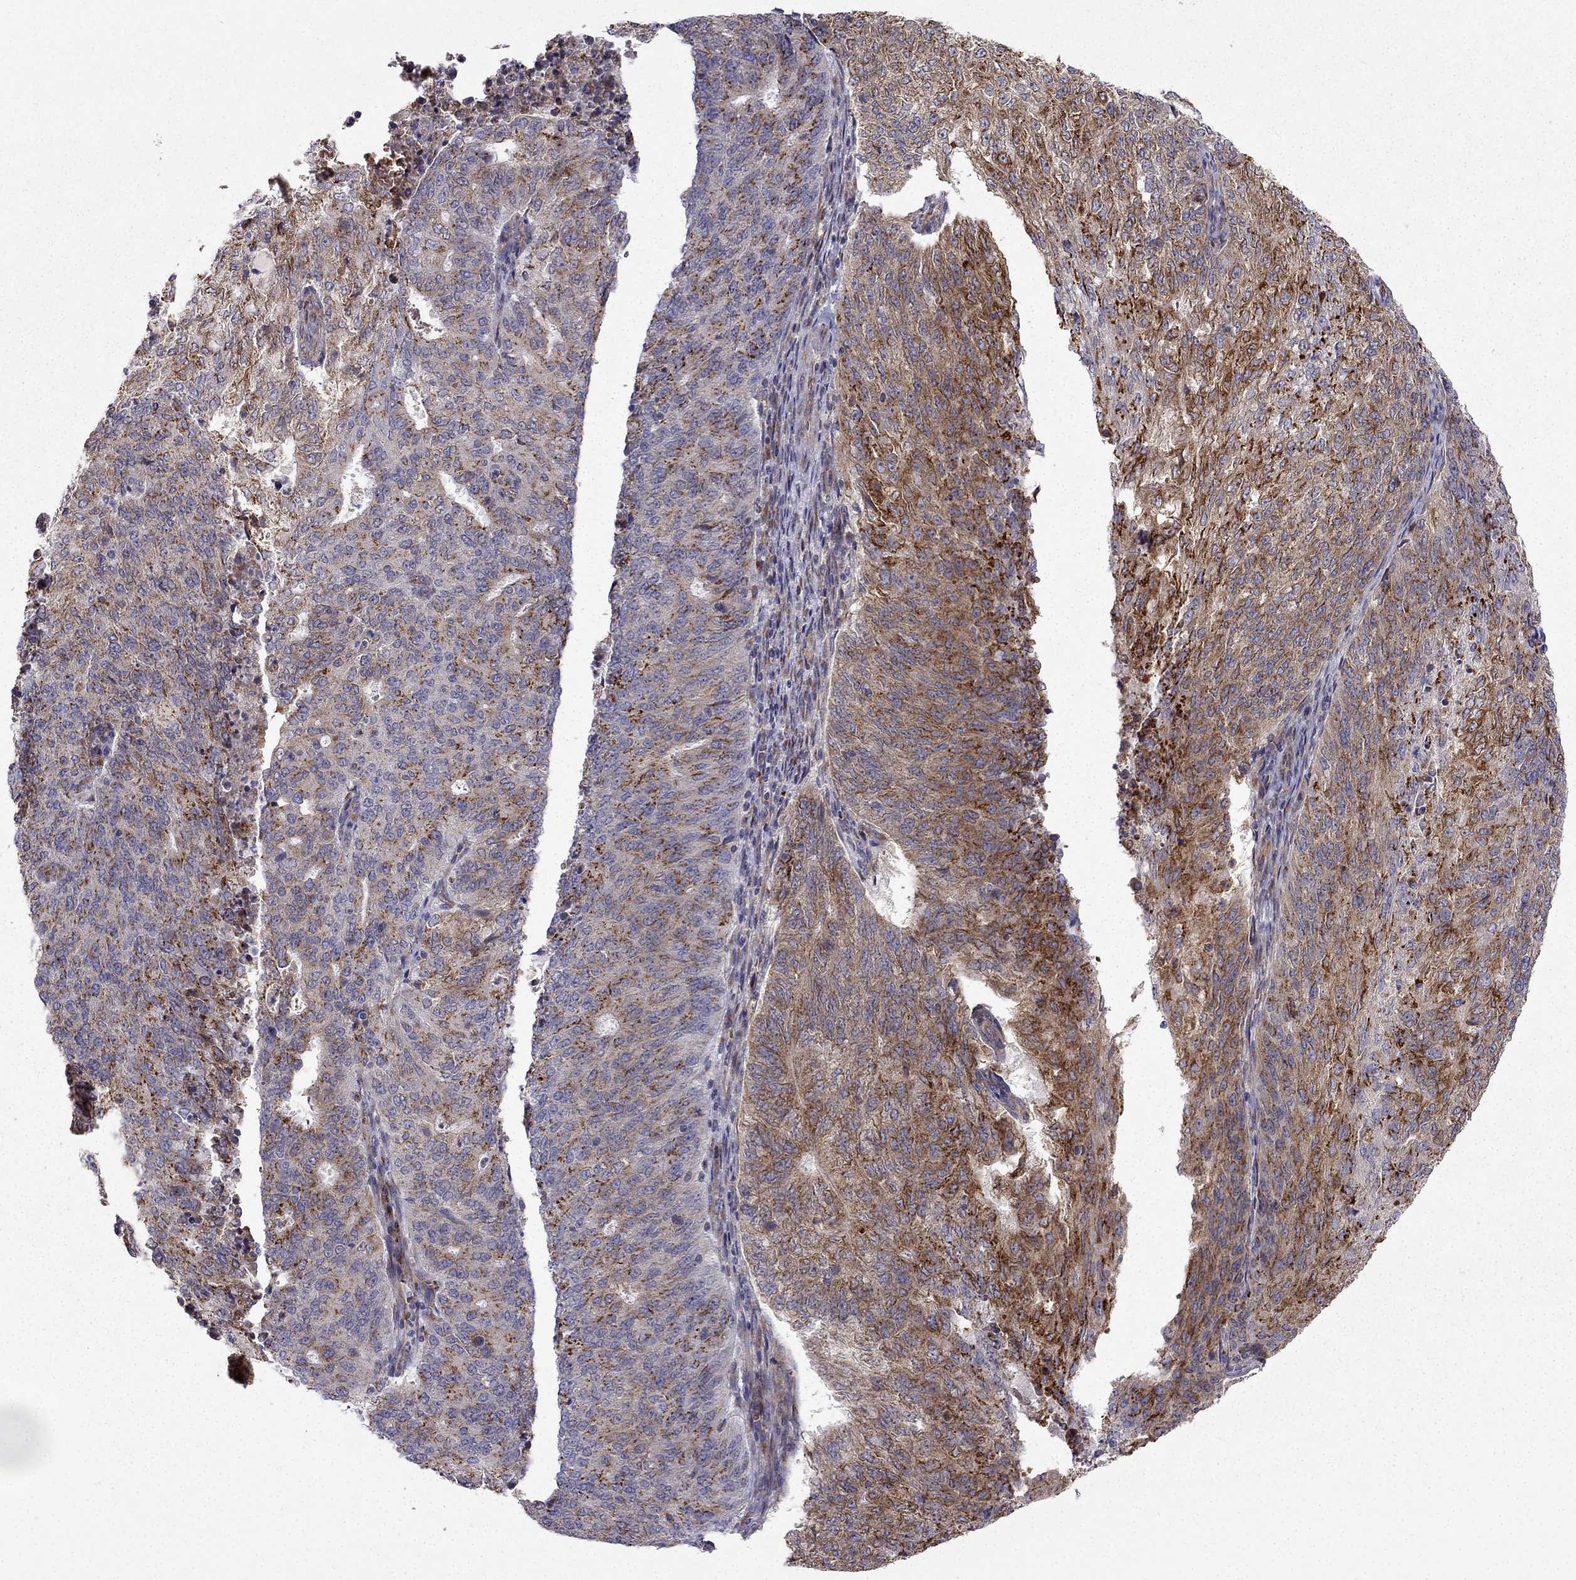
{"staining": {"intensity": "strong", "quantity": "25%-75%", "location": "cytoplasmic/membranous"}, "tissue": "endometrial cancer", "cell_type": "Tumor cells", "image_type": "cancer", "snomed": [{"axis": "morphology", "description": "Adenocarcinoma, NOS"}, {"axis": "topography", "description": "Endometrium"}], "caption": "Immunohistochemistry of adenocarcinoma (endometrial) shows high levels of strong cytoplasmic/membranous staining in approximately 25%-75% of tumor cells.", "gene": "B4GALT7", "patient": {"sex": "female", "age": 82}}